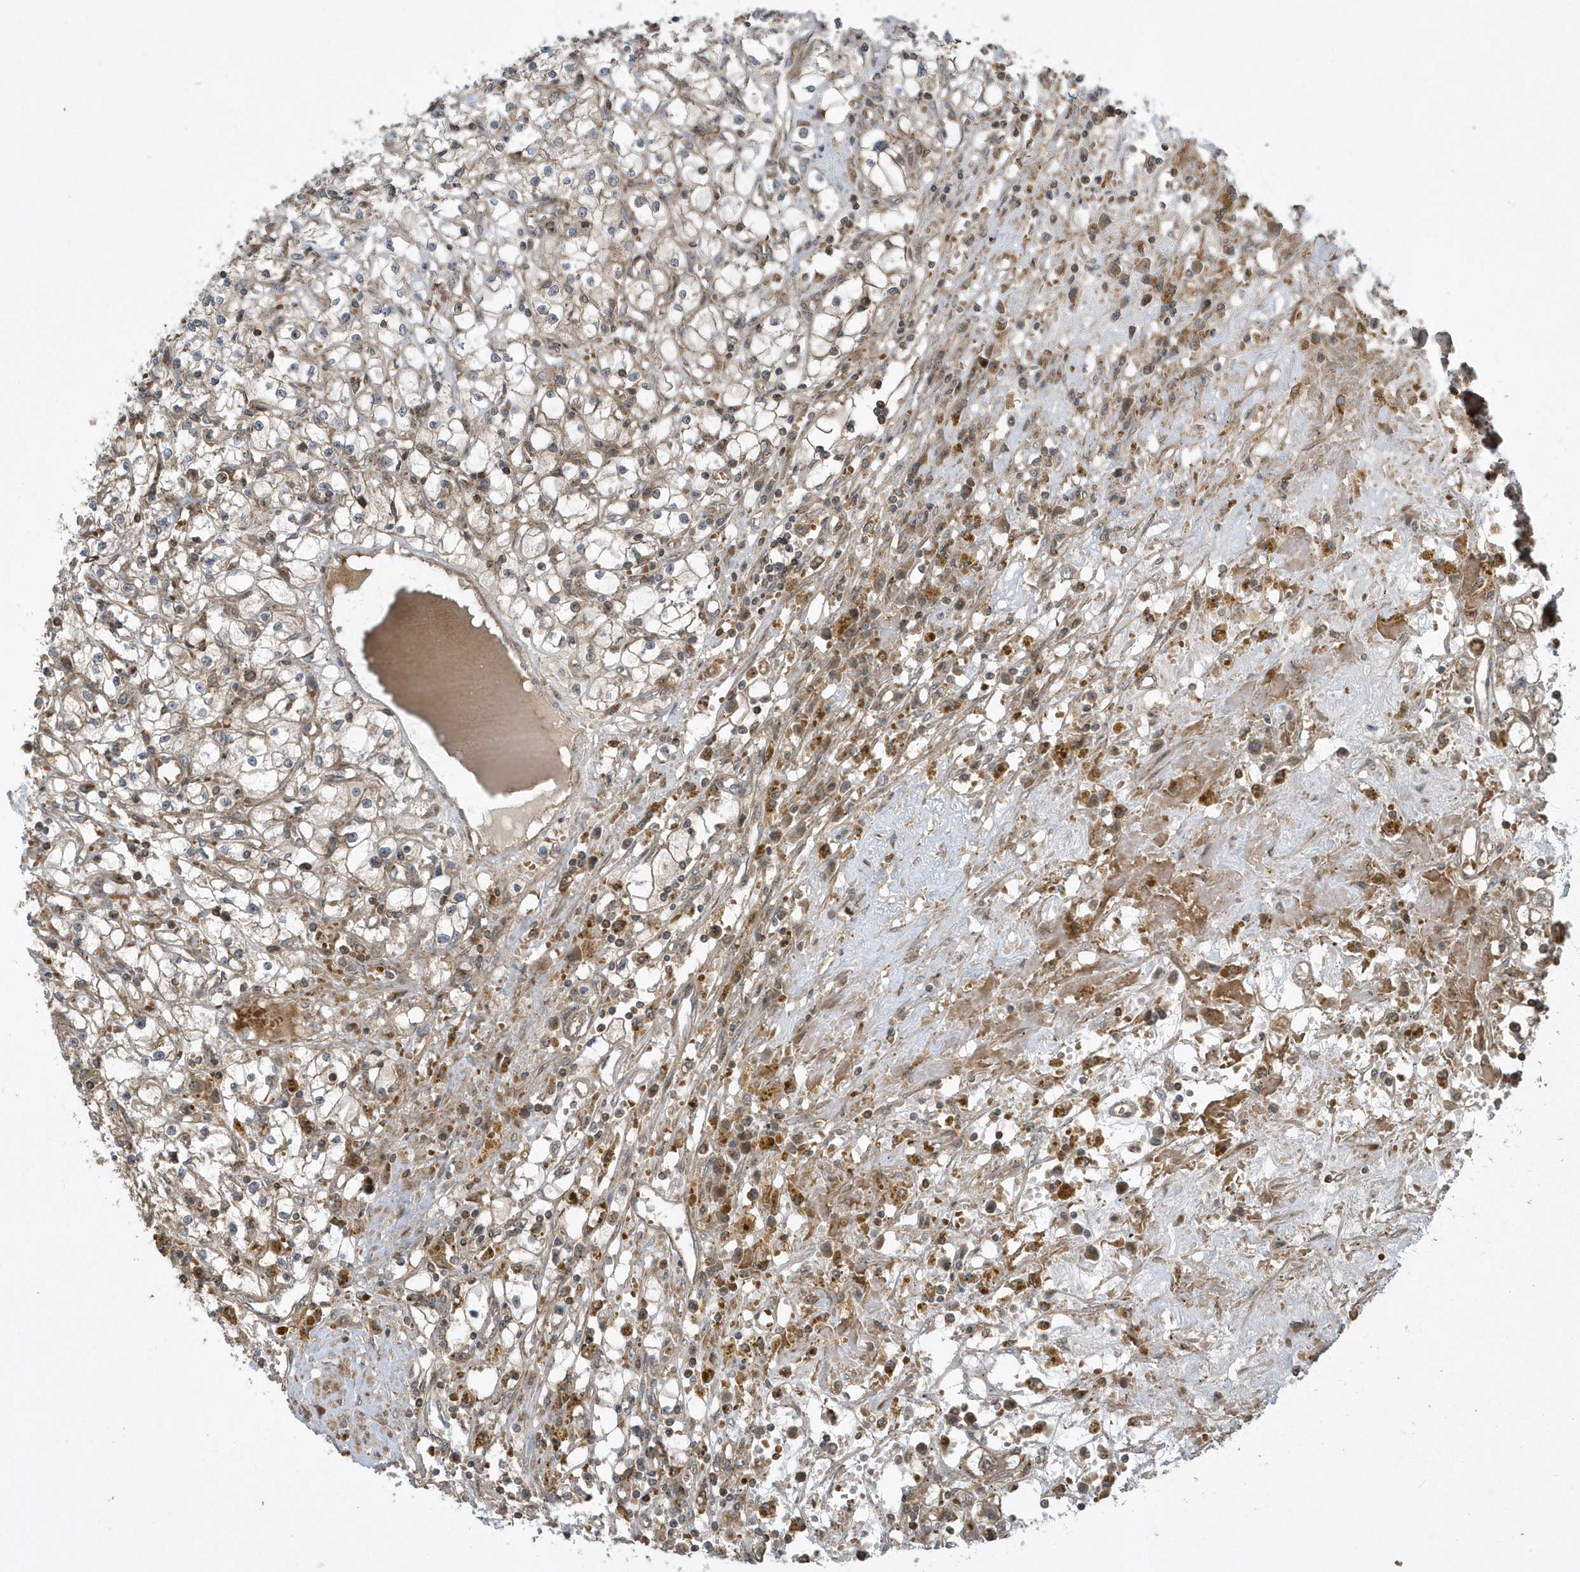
{"staining": {"intensity": "weak", "quantity": ">75%", "location": "cytoplasmic/membranous"}, "tissue": "renal cancer", "cell_type": "Tumor cells", "image_type": "cancer", "snomed": [{"axis": "morphology", "description": "Adenocarcinoma, NOS"}, {"axis": "topography", "description": "Kidney"}], "caption": "Tumor cells exhibit weak cytoplasmic/membranous staining in approximately >75% of cells in renal cancer (adenocarcinoma).", "gene": "STAMBP", "patient": {"sex": "male", "age": 56}}